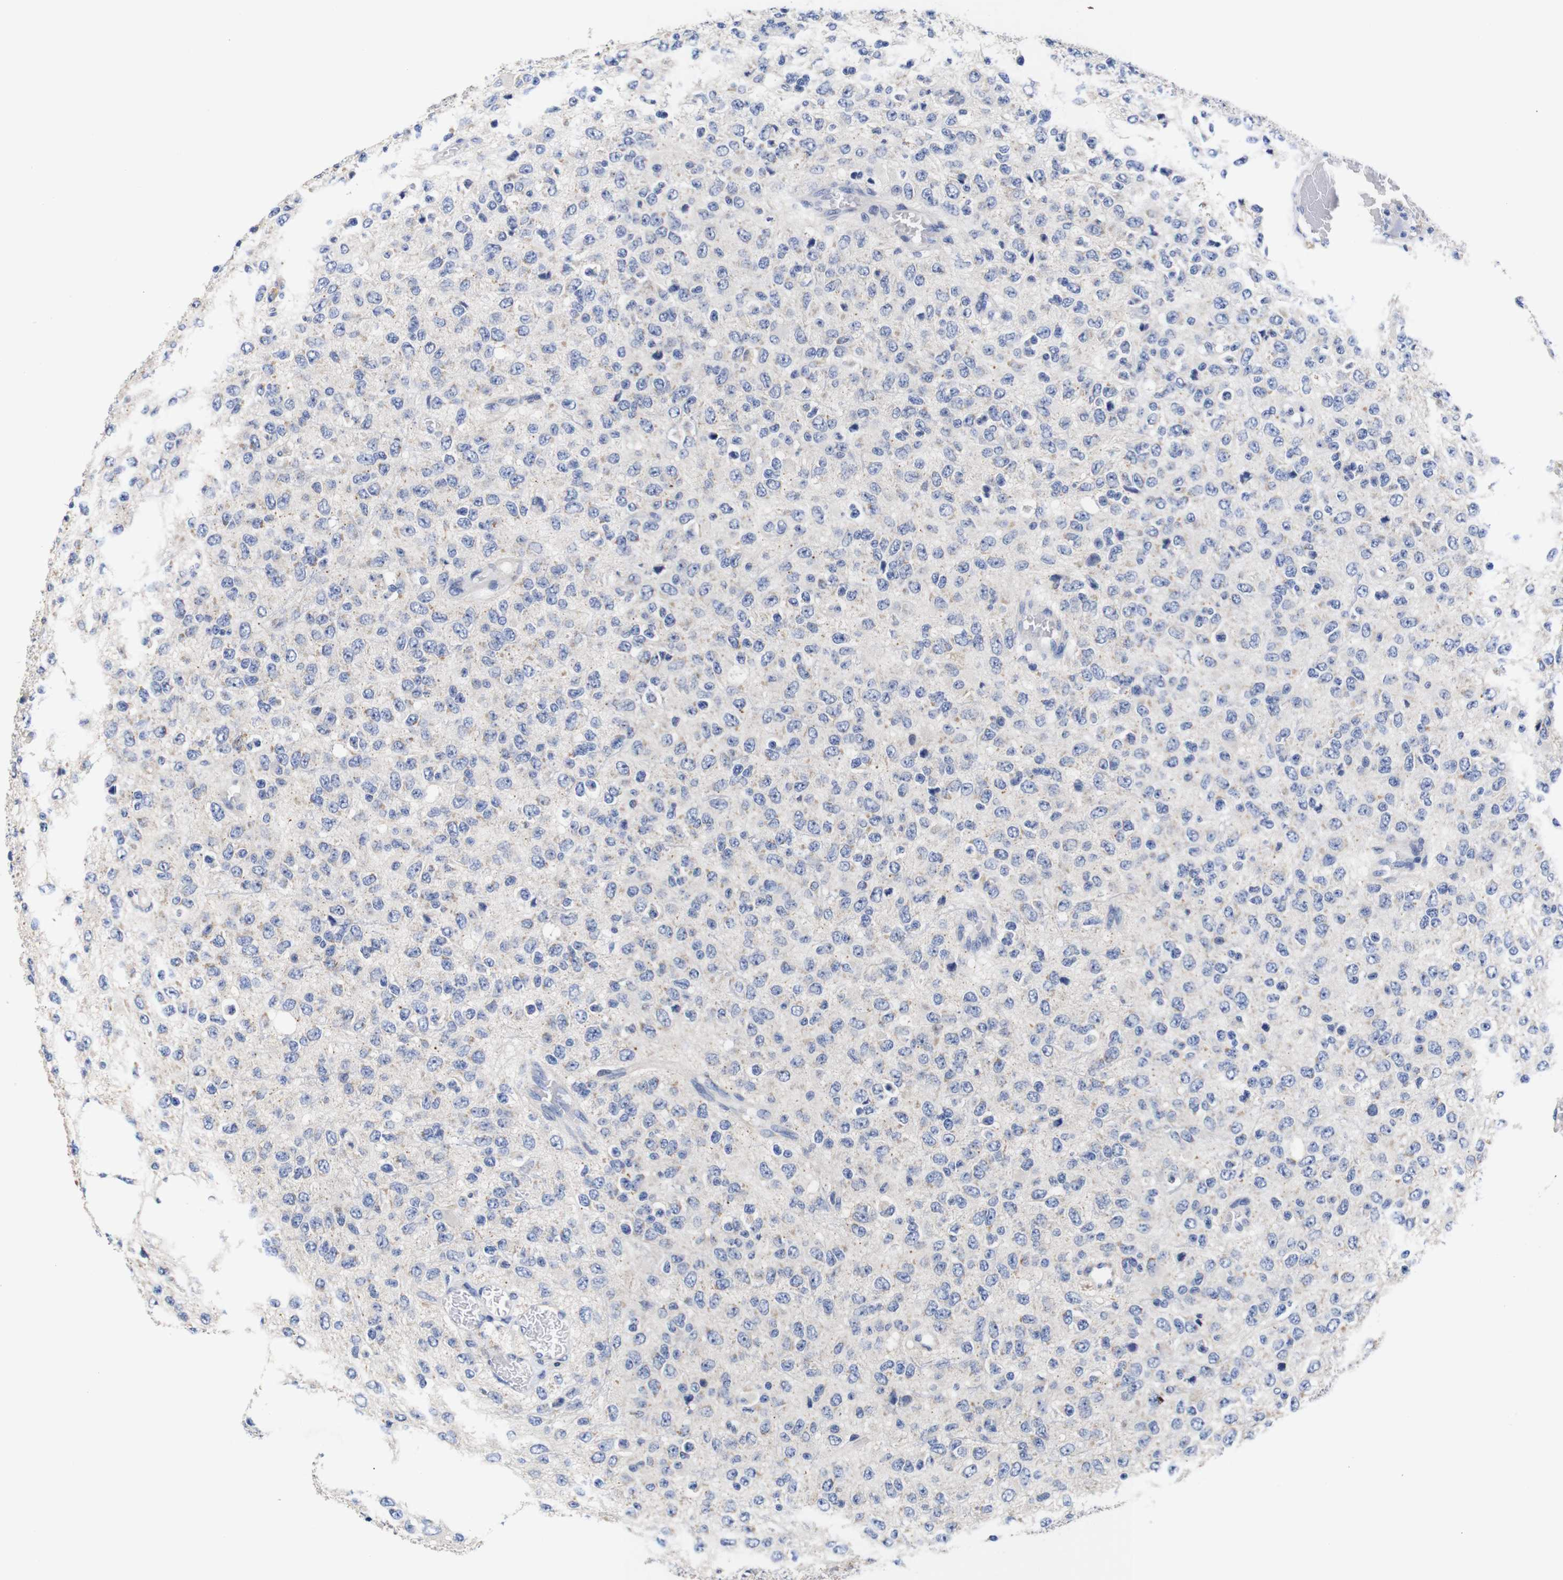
{"staining": {"intensity": "negative", "quantity": "none", "location": "none"}, "tissue": "glioma", "cell_type": "Tumor cells", "image_type": "cancer", "snomed": [{"axis": "morphology", "description": "Glioma, malignant, High grade"}, {"axis": "topography", "description": "pancreas cauda"}], "caption": "Tumor cells are negative for brown protein staining in malignant glioma (high-grade). Nuclei are stained in blue.", "gene": "OPN3", "patient": {"sex": "male", "age": 60}}